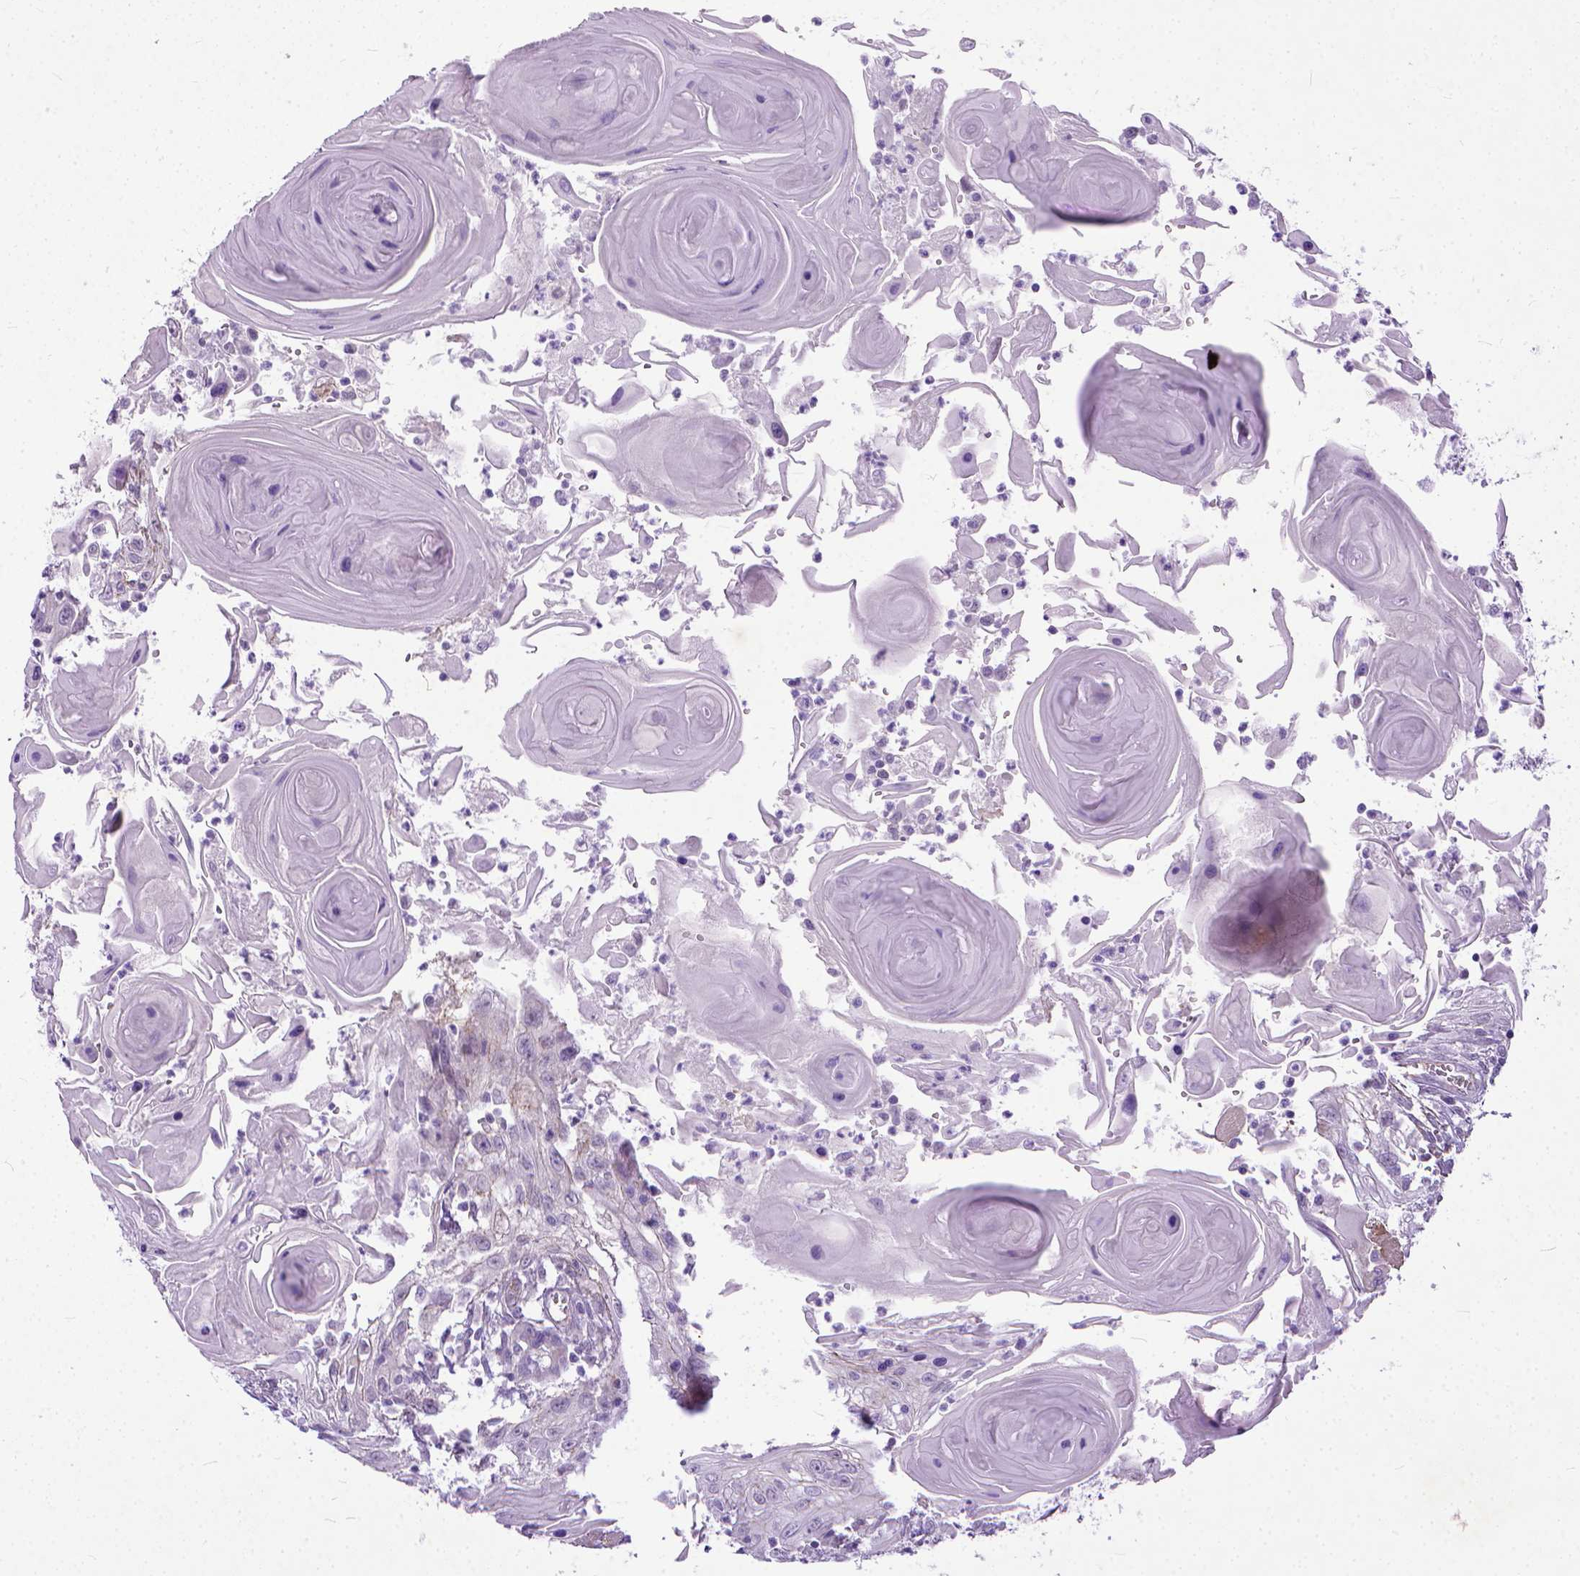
{"staining": {"intensity": "negative", "quantity": "none", "location": "none"}, "tissue": "head and neck cancer", "cell_type": "Tumor cells", "image_type": "cancer", "snomed": [{"axis": "morphology", "description": "Squamous cell carcinoma, NOS"}, {"axis": "topography", "description": "Head-Neck"}], "caption": "This is a image of immunohistochemistry (IHC) staining of squamous cell carcinoma (head and neck), which shows no expression in tumor cells. (Stains: DAB immunohistochemistry with hematoxylin counter stain, Microscopy: brightfield microscopy at high magnification).", "gene": "ADGRF1", "patient": {"sex": "female", "age": 80}}